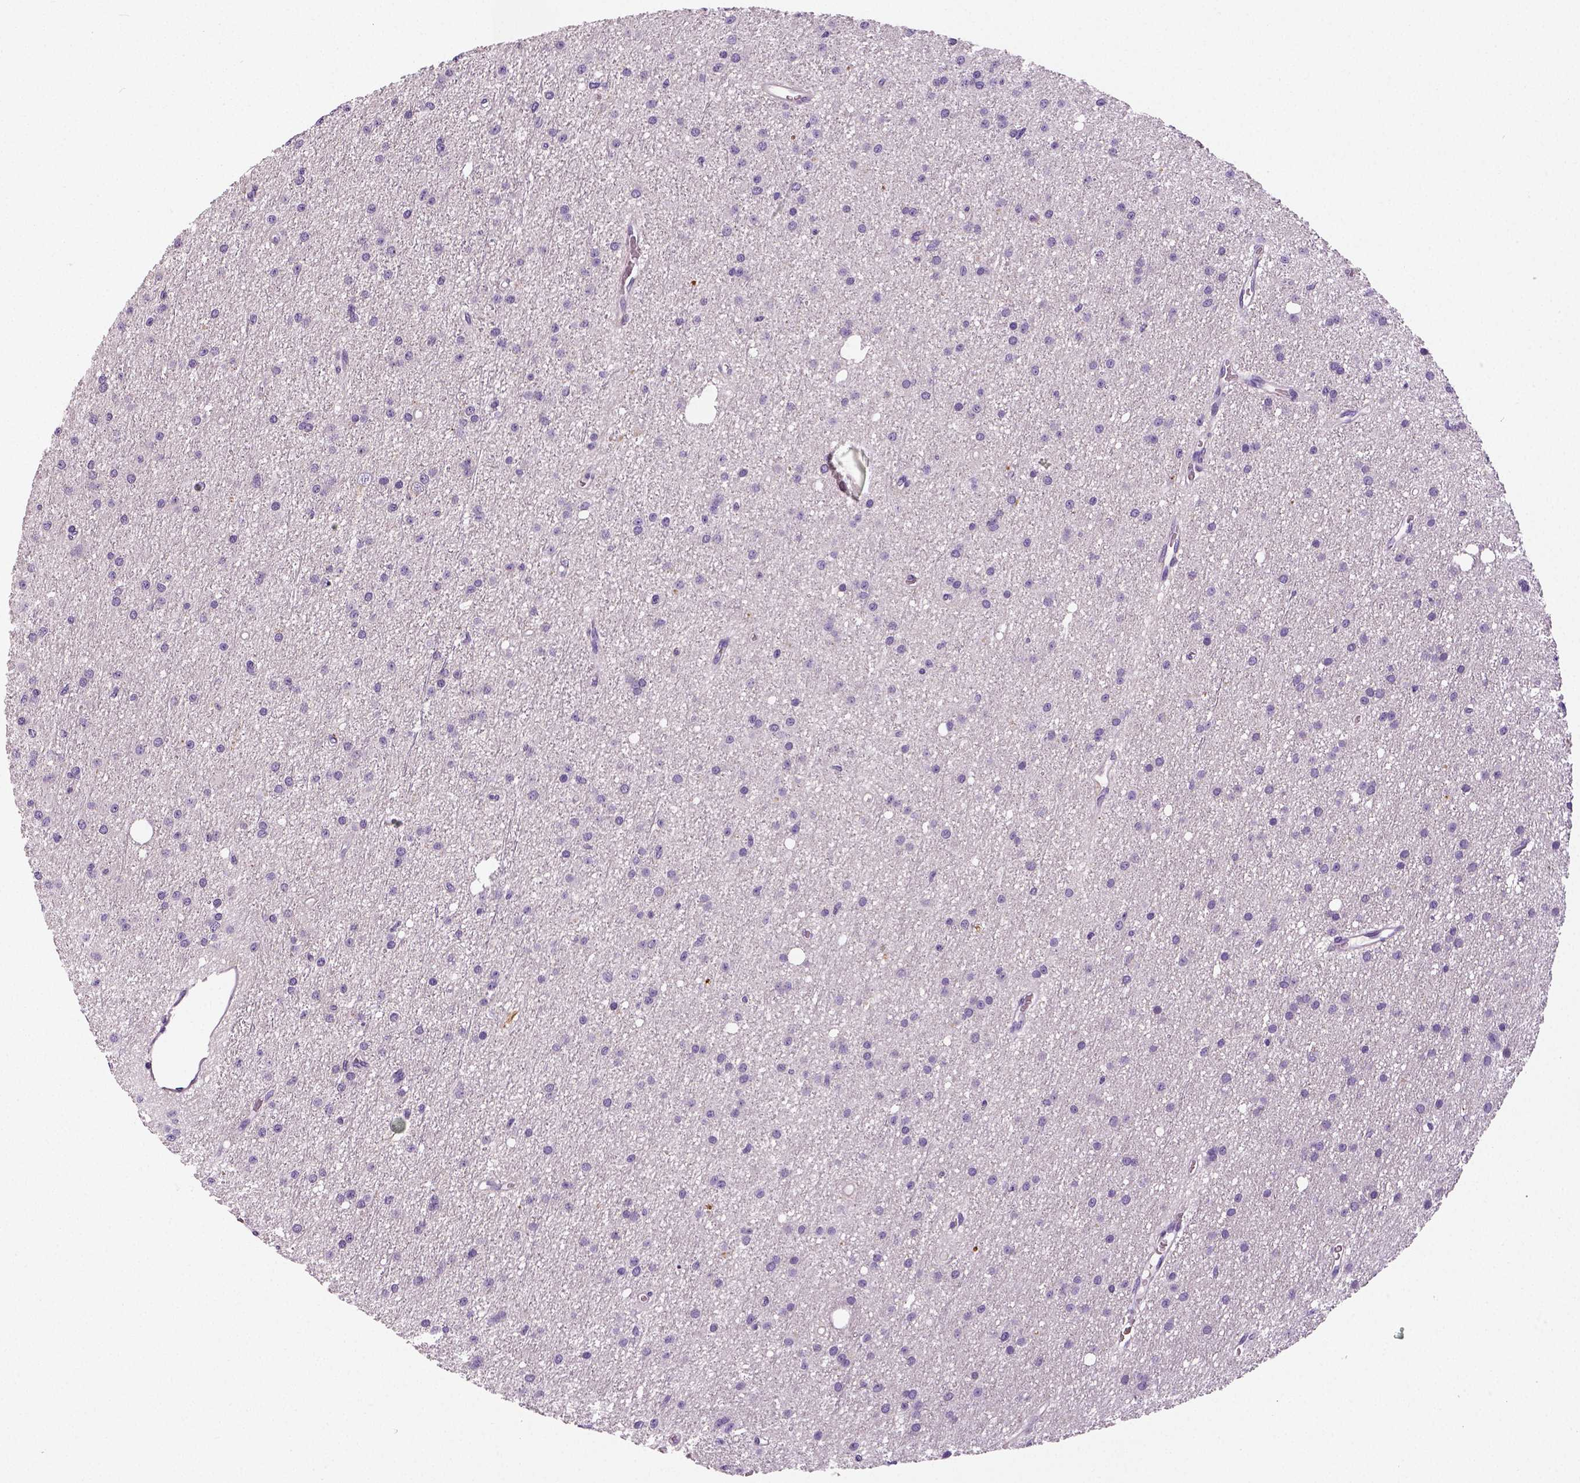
{"staining": {"intensity": "negative", "quantity": "none", "location": "none"}, "tissue": "glioma", "cell_type": "Tumor cells", "image_type": "cancer", "snomed": [{"axis": "morphology", "description": "Glioma, malignant, Low grade"}, {"axis": "topography", "description": "Brain"}], "caption": "Protein analysis of malignant low-grade glioma demonstrates no significant expression in tumor cells.", "gene": "TSPAN7", "patient": {"sex": "male", "age": 27}}